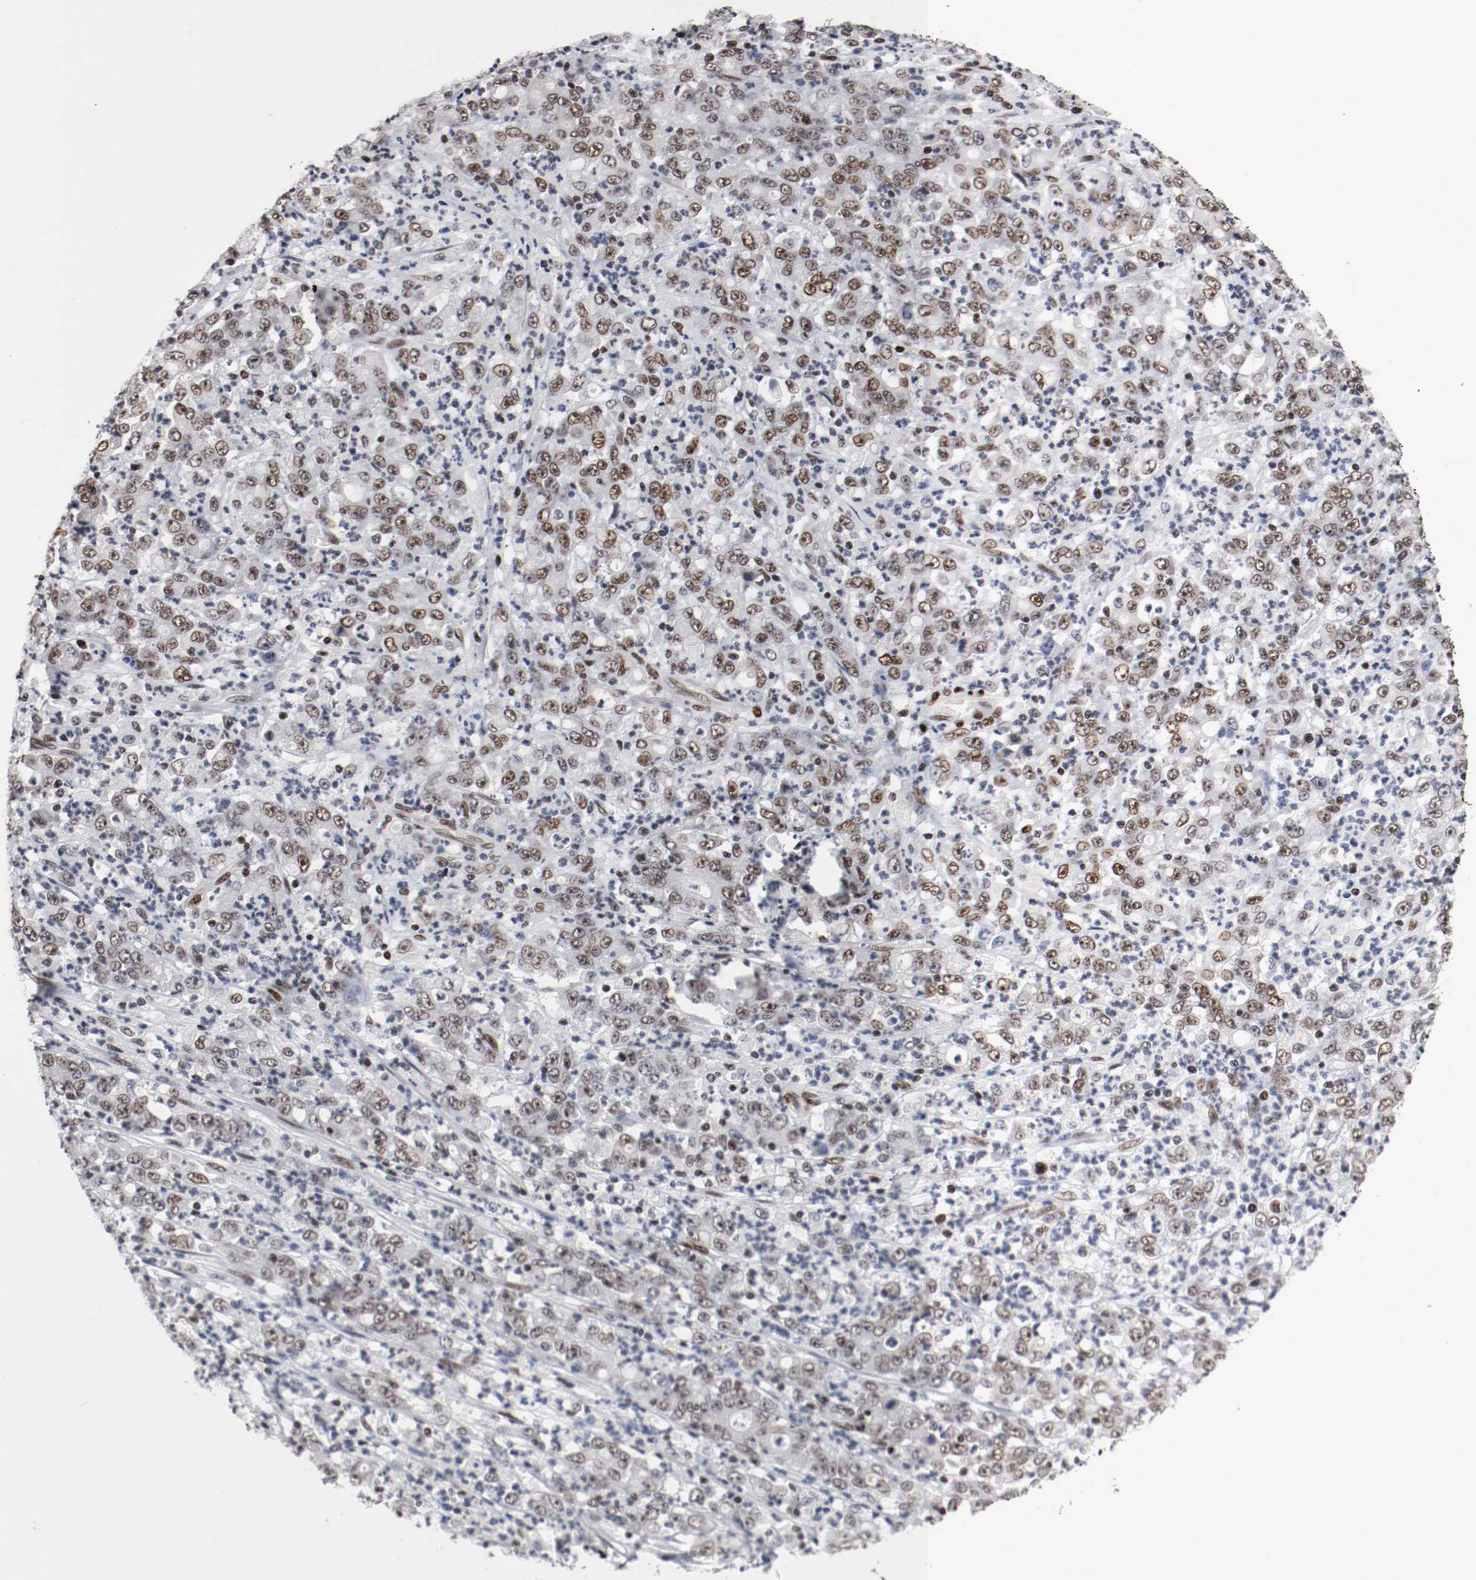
{"staining": {"intensity": "moderate", "quantity": "25%-75%", "location": "nuclear"}, "tissue": "stomach cancer", "cell_type": "Tumor cells", "image_type": "cancer", "snomed": [{"axis": "morphology", "description": "Adenocarcinoma, NOS"}, {"axis": "topography", "description": "Stomach, lower"}], "caption": "IHC (DAB (3,3'-diaminobenzidine)) staining of stomach adenocarcinoma demonstrates moderate nuclear protein expression in approximately 25%-75% of tumor cells.", "gene": "MEF2D", "patient": {"sex": "female", "age": 71}}